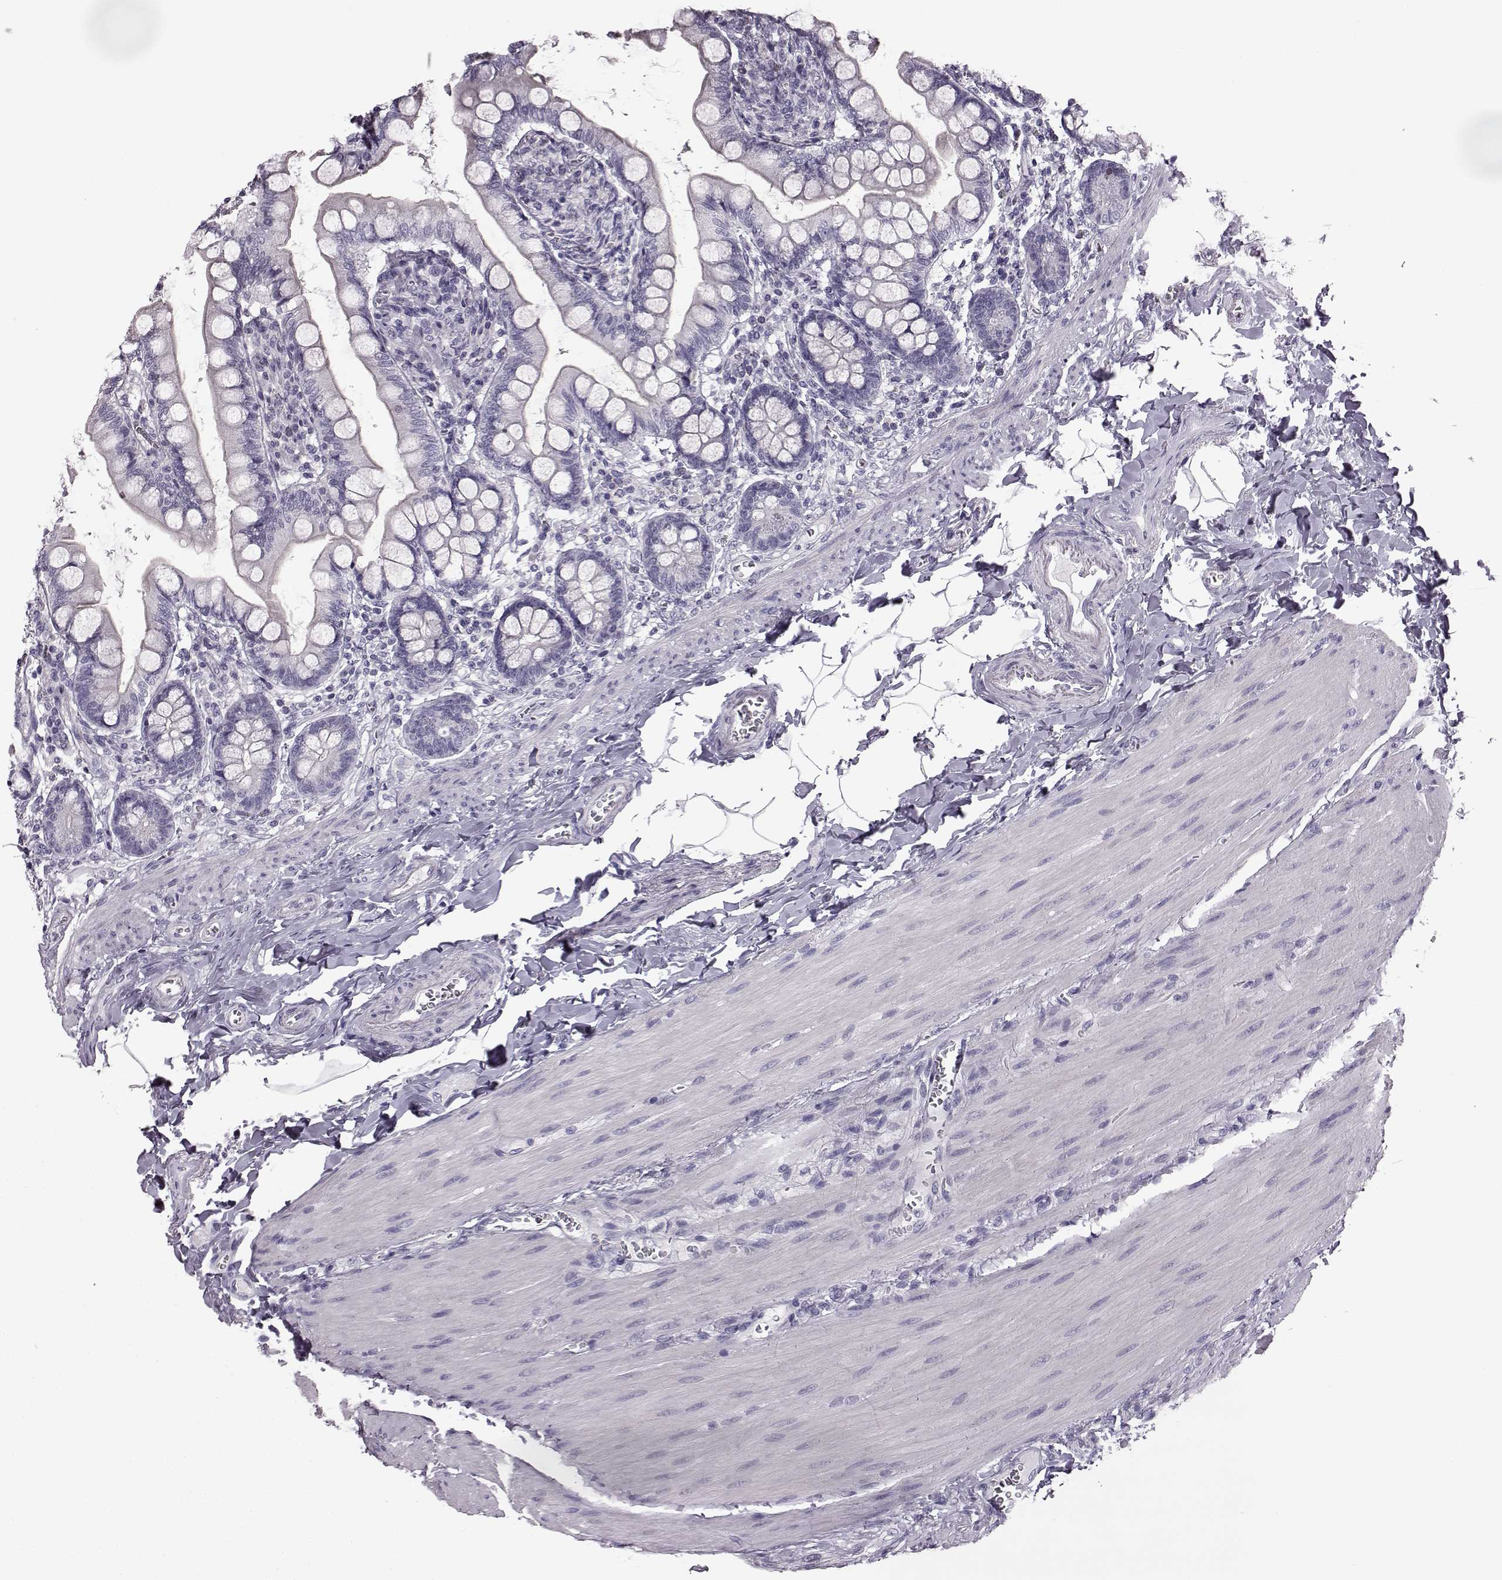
{"staining": {"intensity": "negative", "quantity": "none", "location": "none"}, "tissue": "small intestine", "cell_type": "Glandular cells", "image_type": "normal", "snomed": [{"axis": "morphology", "description": "Normal tissue, NOS"}, {"axis": "topography", "description": "Small intestine"}], "caption": "Protein analysis of normal small intestine exhibits no significant positivity in glandular cells.", "gene": "ODAD4", "patient": {"sex": "female", "age": 56}}